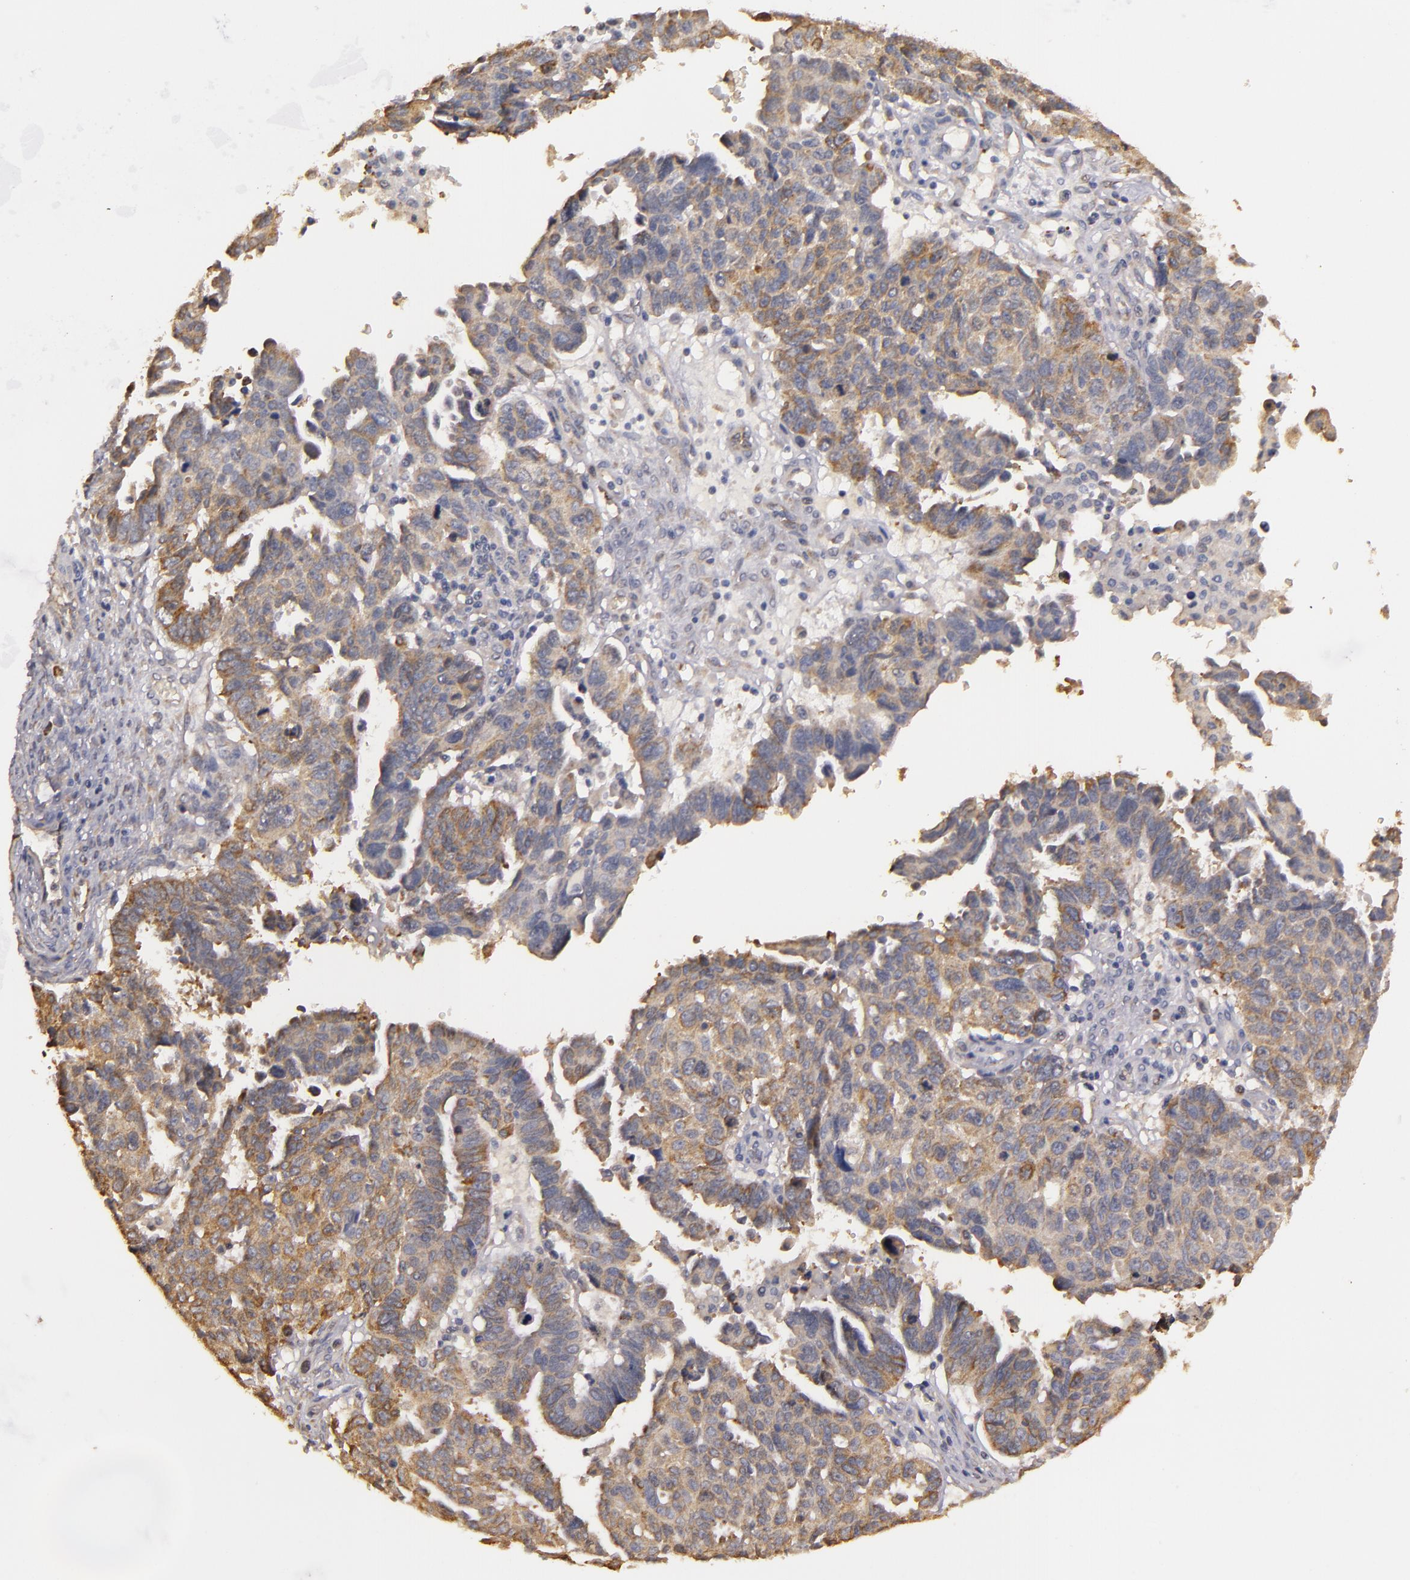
{"staining": {"intensity": "moderate", "quantity": ">75%", "location": "cytoplasmic/membranous"}, "tissue": "ovarian cancer", "cell_type": "Tumor cells", "image_type": "cancer", "snomed": [{"axis": "morphology", "description": "Carcinoma, endometroid"}, {"axis": "morphology", "description": "Cystadenocarcinoma, serous, NOS"}, {"axis": "topography", "description": "Ovary"}], "caption": "Ovarian cancer (endometroid carcinoma) stained with DAB (3,3'-diaminobenzidine) IHC reveals medium levels of moderate cytoplasmic/membranous positivity in approximately >75% of tumor cells. Nuclei are stained in blue.", "gene": "SYTL4", "patient": {"sex": "female", "age": 45}}